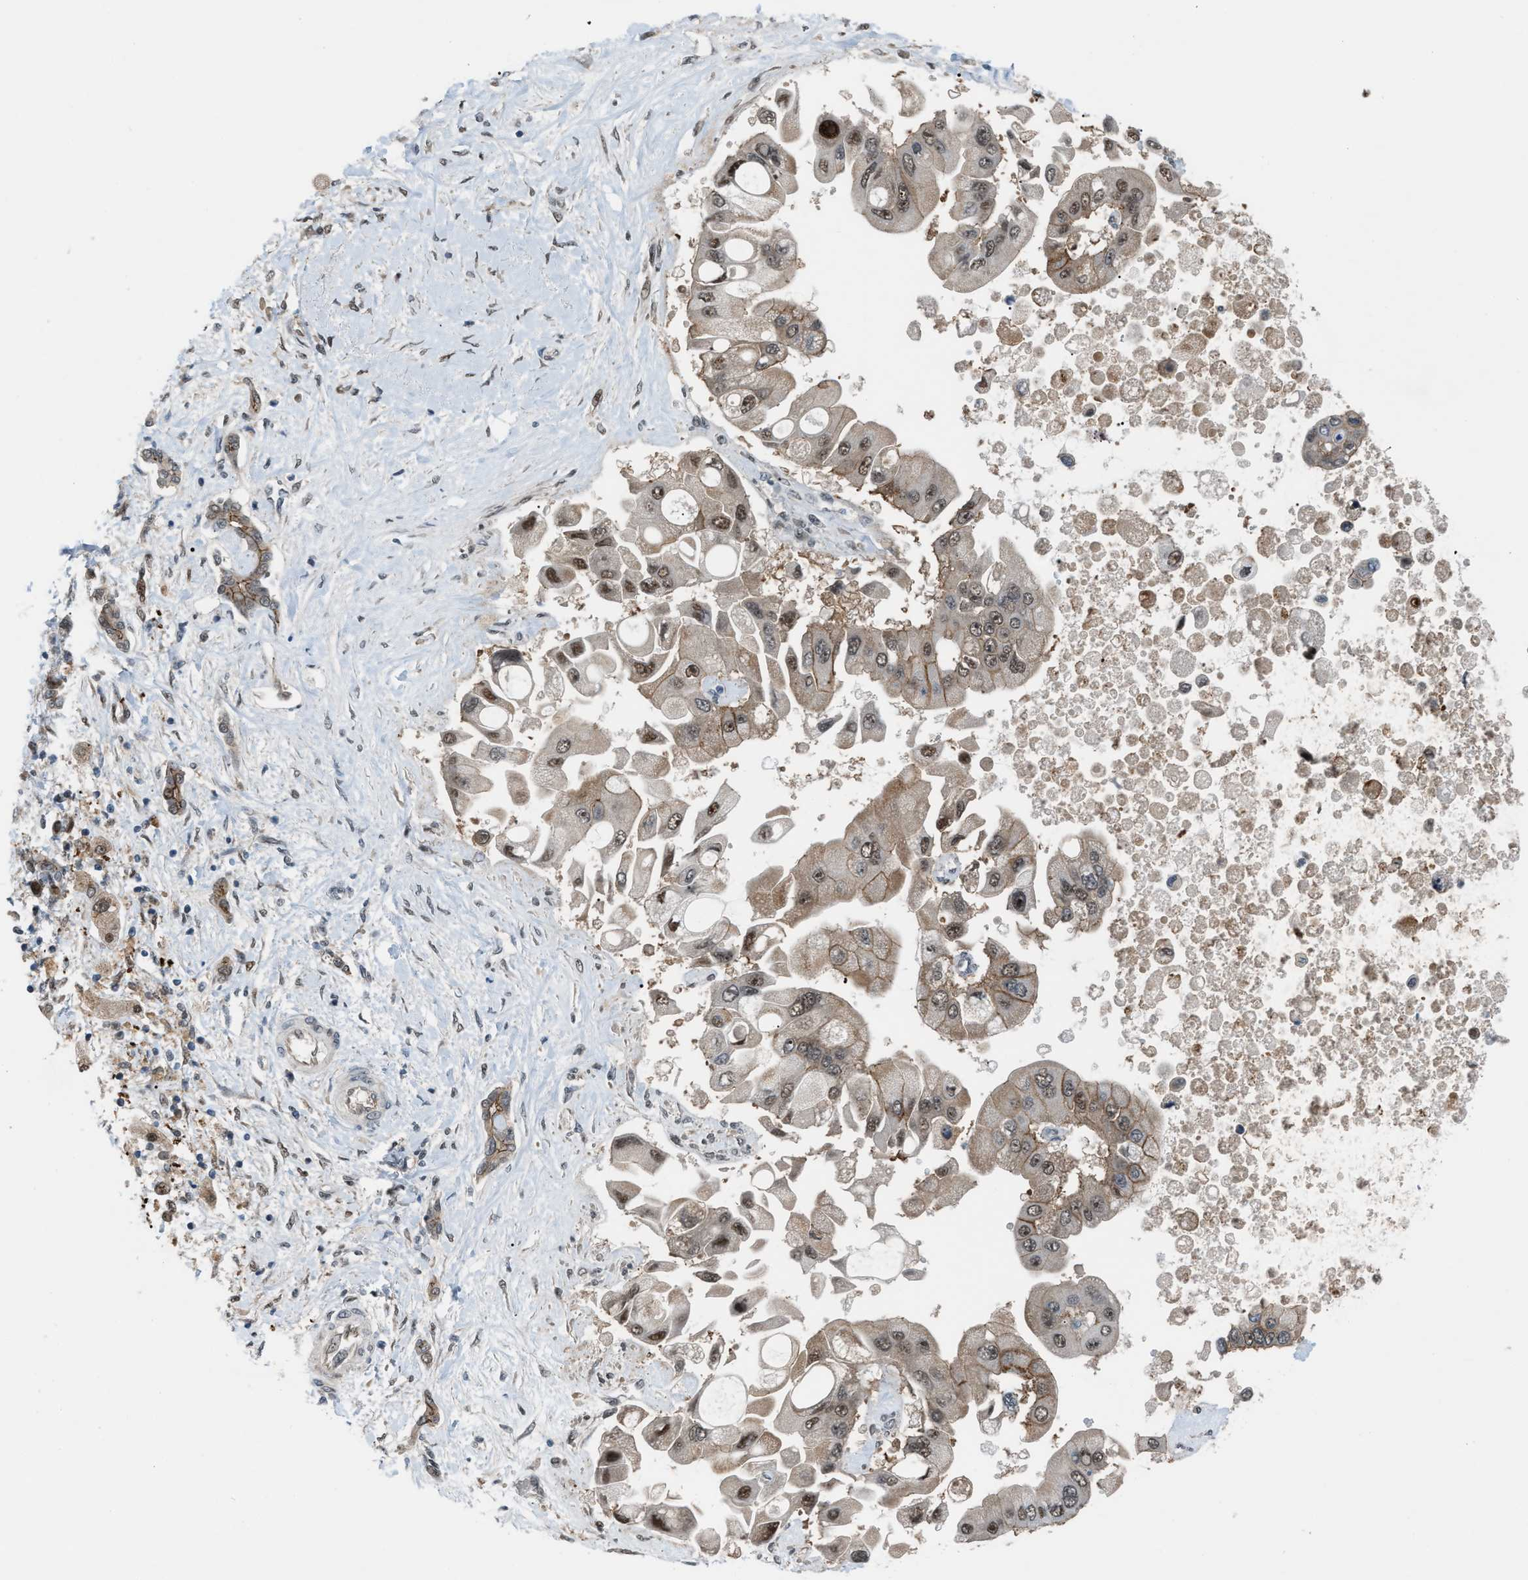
{"staining": {"intensity": "weak", "quantity": ">75%", "location": "cytoplasmic/membranous,nuclear"}, "tissue": "liver cancer", "cell_type": "Tumor cells", "image_type": "cancer", "snomed": [{"axis": "morphology", "description": "Cholangiocarcinoma"}, {"axis": "topography", "description": "Liver"}], "caption": "This is a photomicrograph of immunohistochemistry staining of liver cancer, which shows weak positivity in the cytoplasmic/membranous and nuclear of tumor cells.", "gene": "RFFL", "patient": {"sex": "male", "age": 50}}